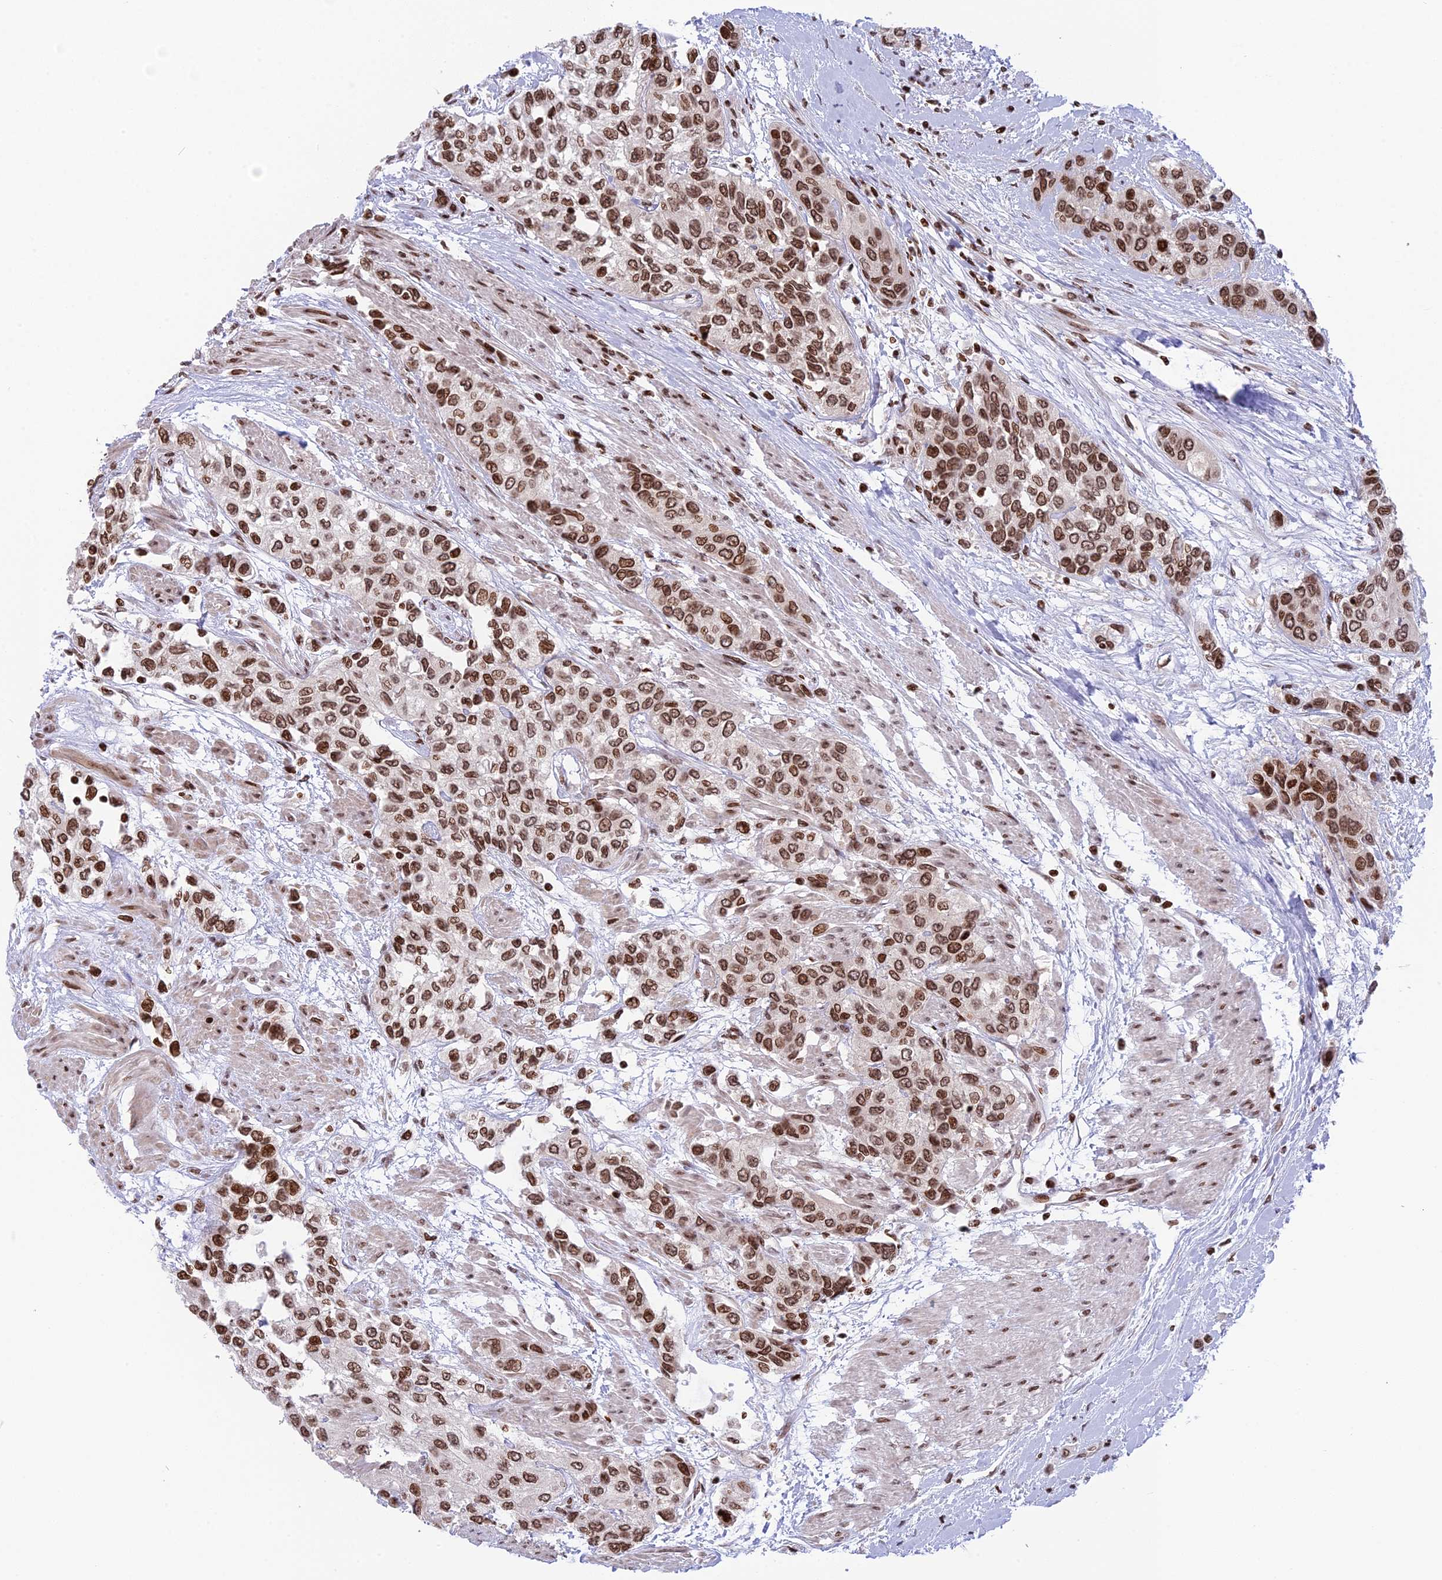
{"staining": {"intensity": "moderate", "quantity": ">75%", "location": "nuclear"}, "tissue": "urothelial cancer", "cell_type": "Tumor cells", "image_type": "cancer", "snomed": [{"axis": "morphology", "description": "Normal tissue, NOS"}, {"axis": "morphology", "description": "Urothelial carcinoma, High grade"}, {"axis": "topography", "description": "Vascular tissue"}, {"axis": "topography", "description": "Urinary bladder"}], "caption": "This histopathology image shows urothelial cancer stained with immunohistochemistry to label a protein in brown. The nuclear of tumor cells show moderate positivity for the protein. Nuclei are counter-stained blue.", "gene": "TET2", "patient": {"sex": "female", "age": 56}}